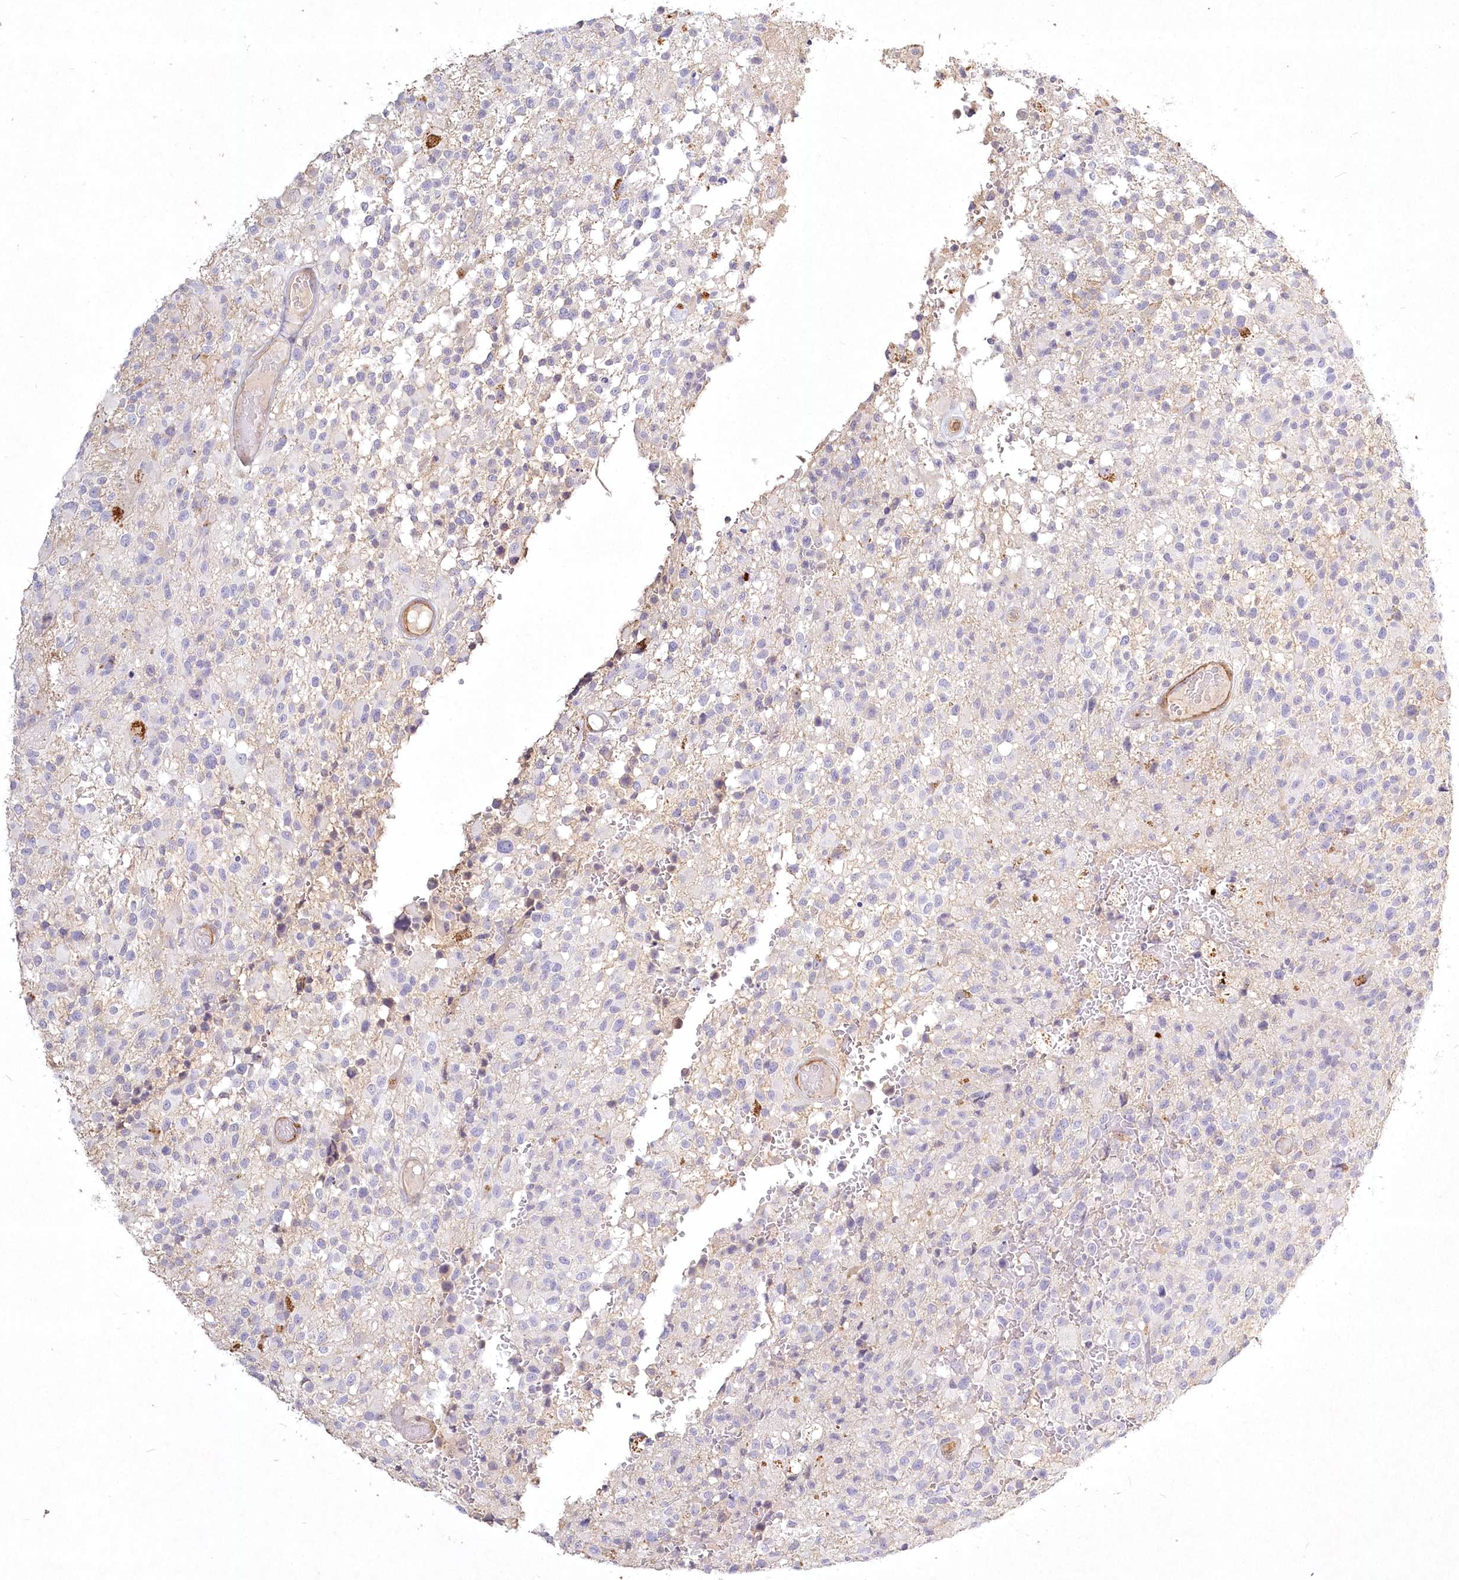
{"staining": {"intensity": "negative", "quantity": "none", "location": "none"}, "tissue": "glioma", "cell_type": "Tumor cells", "image_type": "cancer", "snomed": [{"axis": "morphology", "description": "Glioma, malignant, High grade"}, {"axis": "morphology", "description": "Glioblastoma, NOS"}, {"axis": "topography", "description": "Brain"}], "caption": "Tumor cells are negative for protein expression in human glioma.", "gene": "INPP4B", "patient": {"sex": "male", "age": 60}}